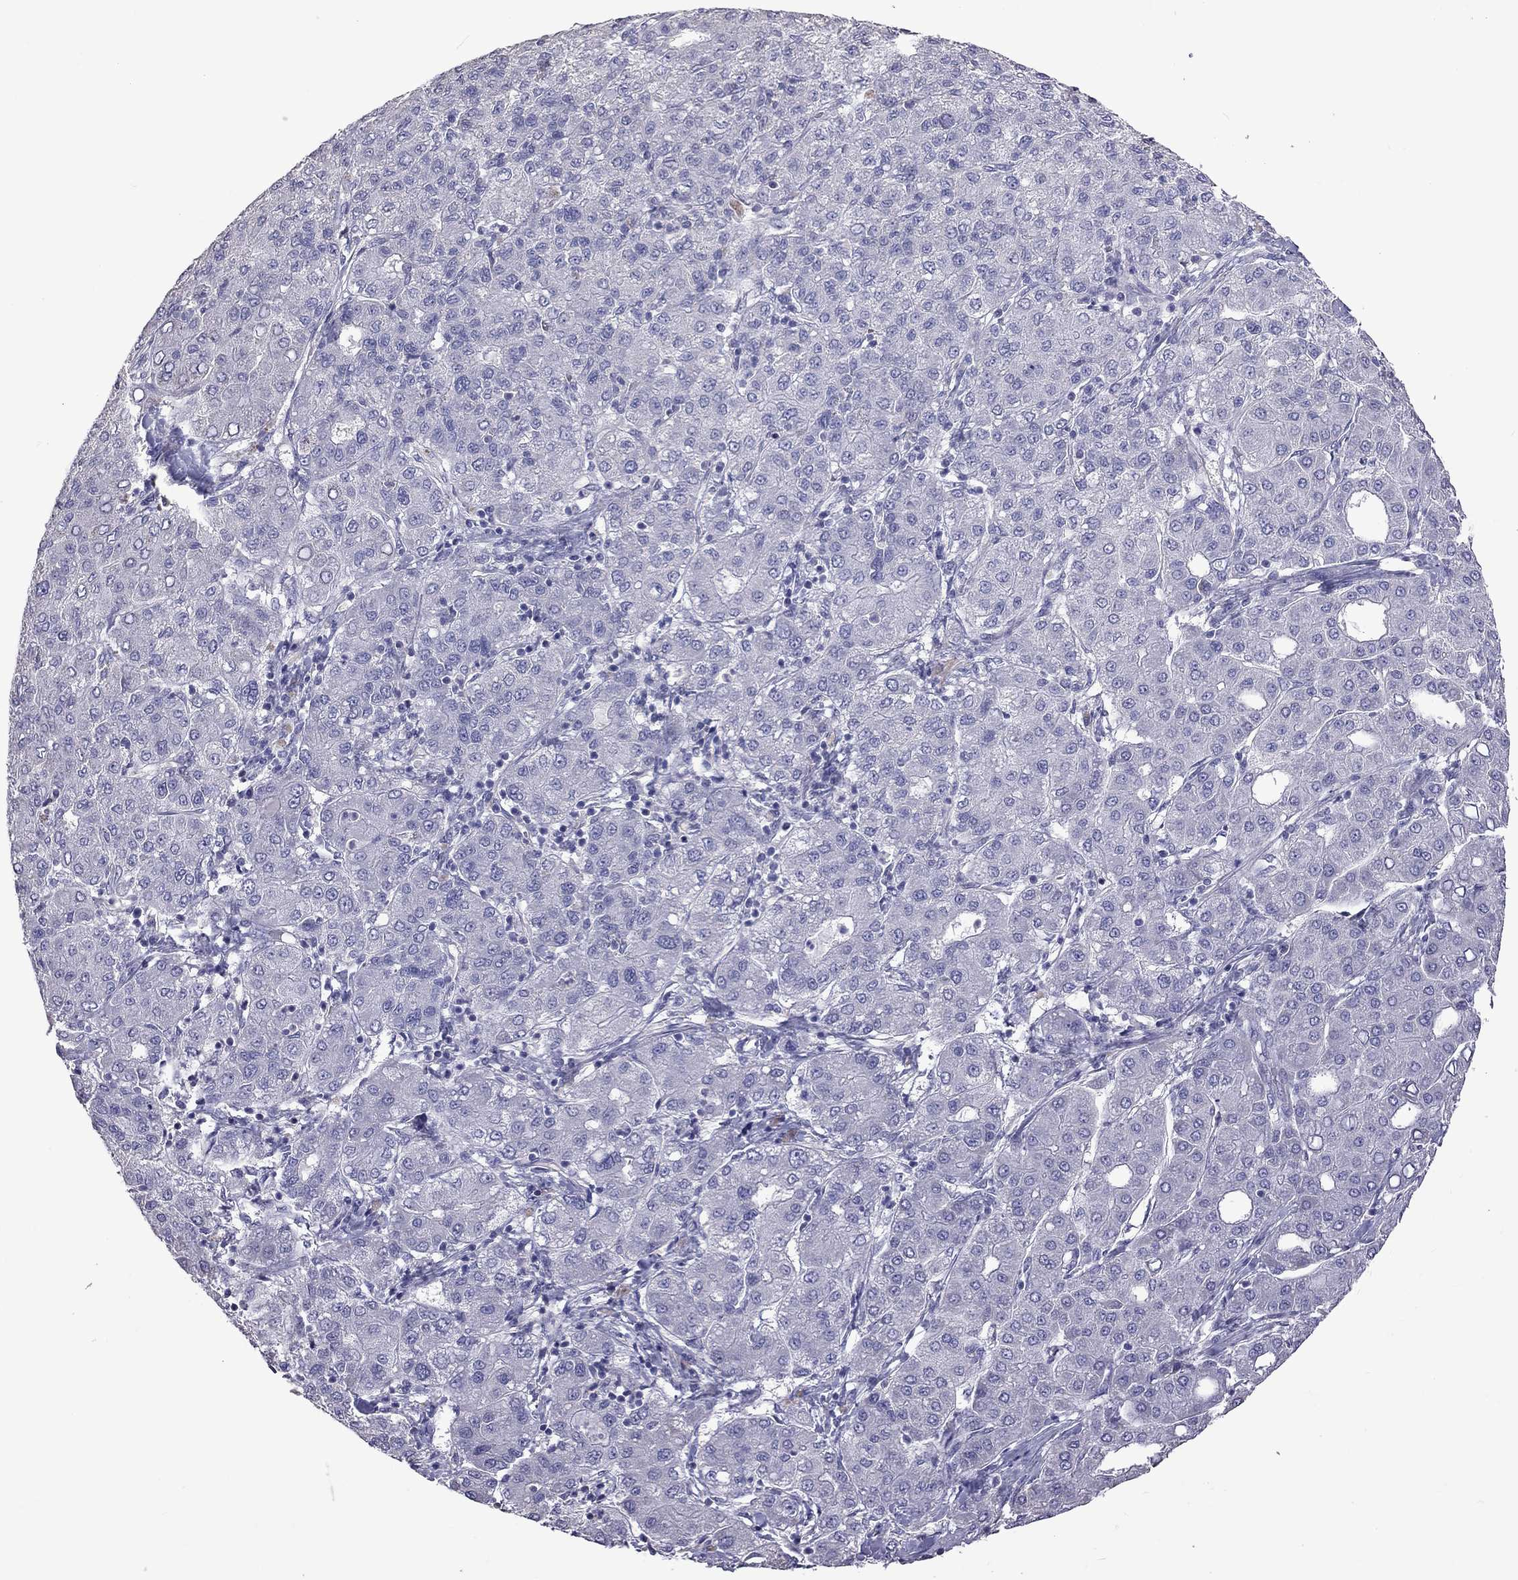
{"staining": {"intensity": "negative", "quantity": "none", "location": "none"}, "tissue": "liver cancer", "cell_type": "Tumor cells", "image_type": "cancer", "snomed": [{"axis": "morphology", "description": "Carcinoma, Hepatocellular, NOS"}, {"axis": "topography", "description": "Liver"}], "caption": "Tumor cells show no significant staining in liver hepatocellular carcinoma.", "gene": "FEZ1", "patient": {"sex": "male", "age": 65}}